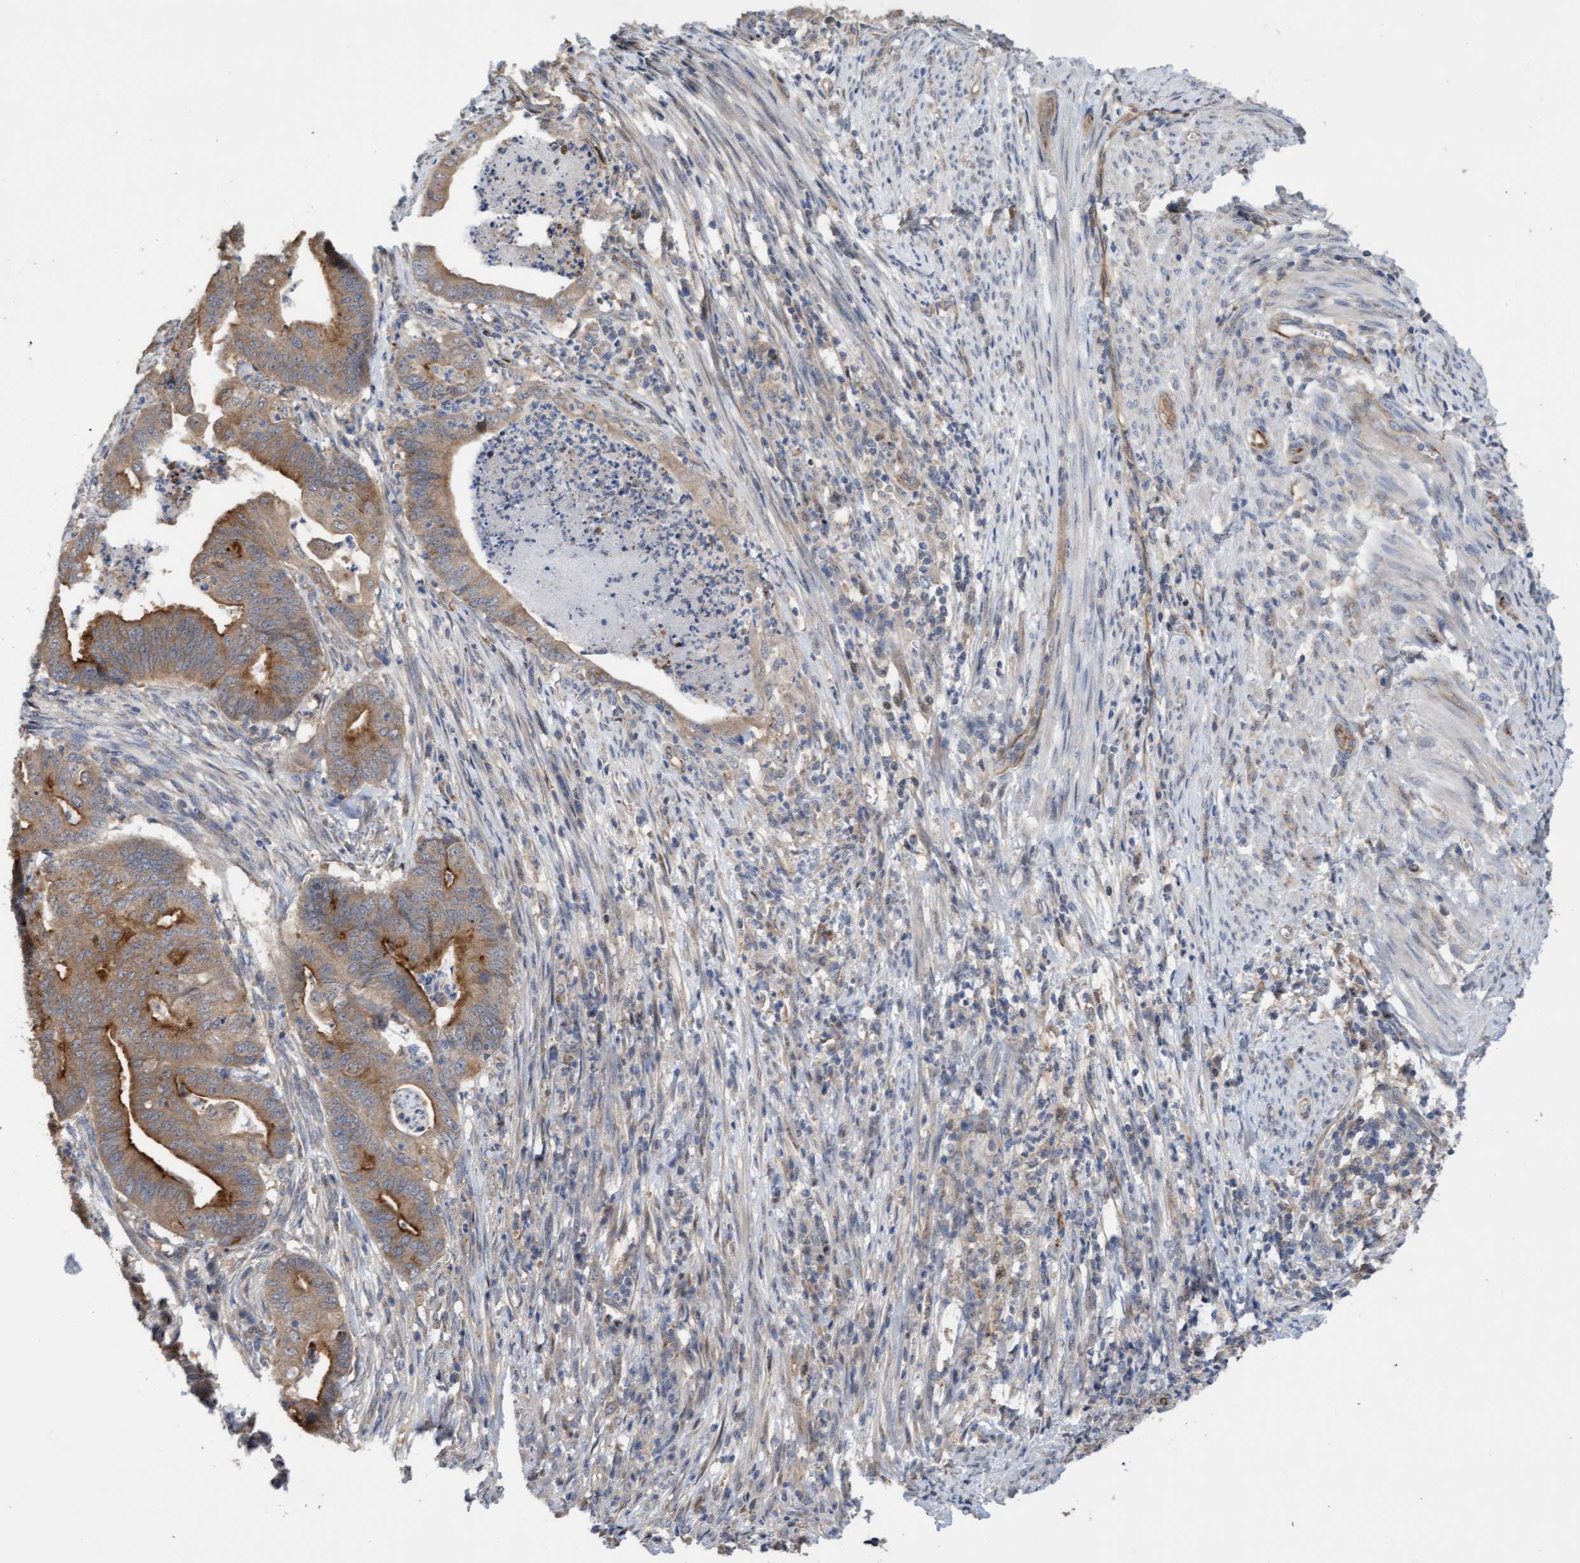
{"staining": {"intensity": "moderate", "quantity": ">75%", "location": "cytoplasmic/membranous"}, "tissue": "endometrial cancer", "cell_type": "Tumor cells", "image_type": "cancer", "snomed": [{"axis": "morphology", "description": "Polyp, NOS"}, {"axis": "morphology", "description": "Adenocarcinoma, NOS"}, {"axis": "morphology", "description": "Adenoma, NOS"}, {"axis": "topography", "description": "Endometrium"}], "caption": "A histopathology image of human endometrial adenocarcinoma stained for a protein shows moderate cytoplasmic/membranous brown staining in tumor cells.", "gene": "ITFG1", "patient": {"sex": "female", "age": 79}}